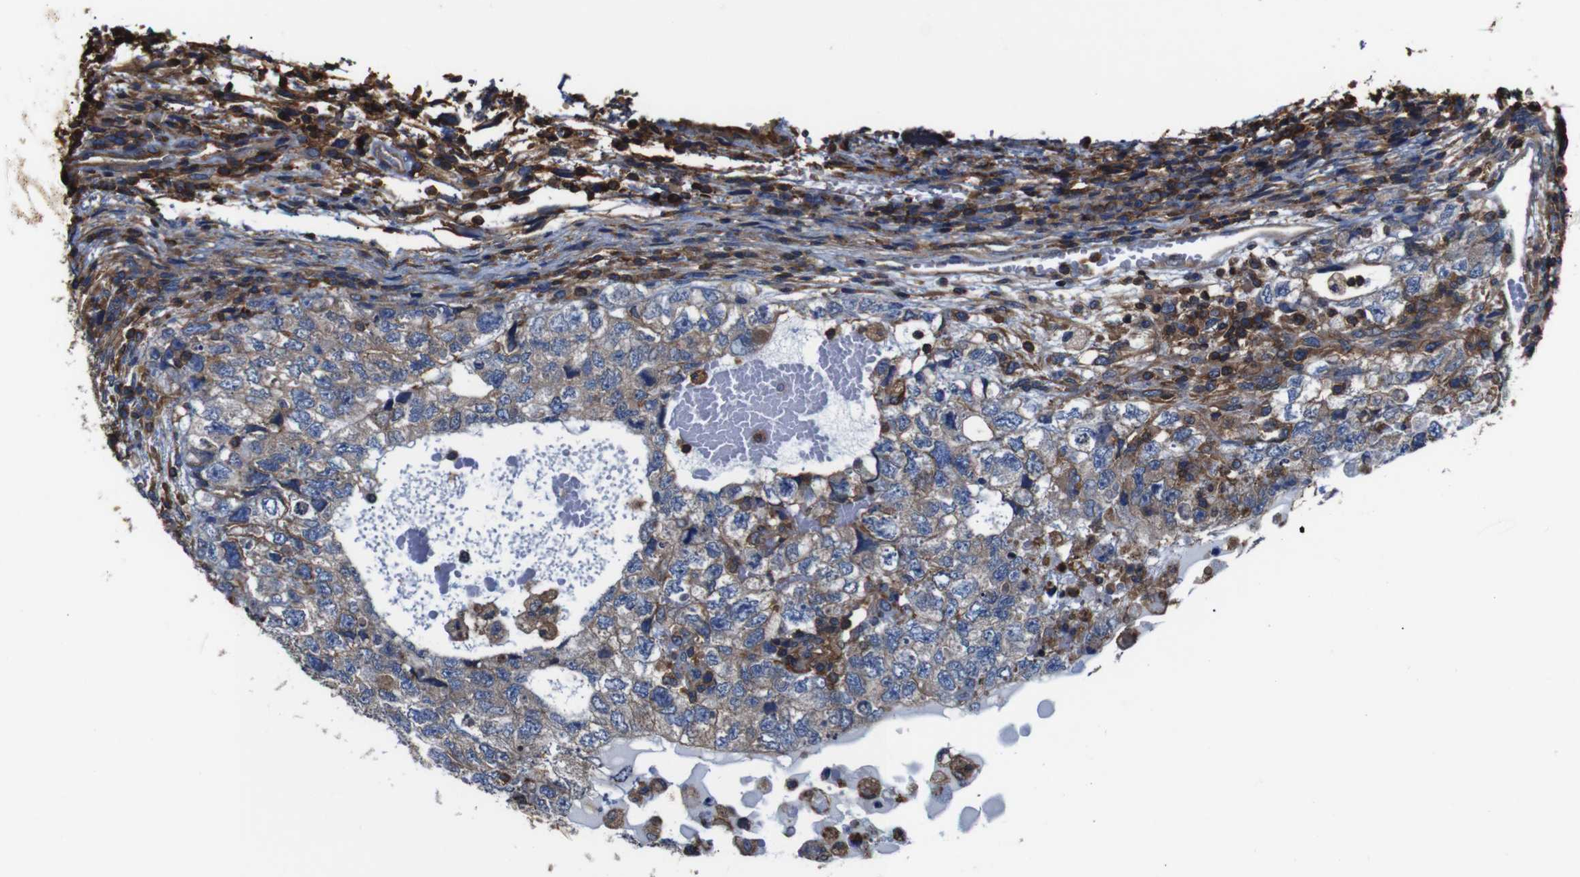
{"staining": {"intensity": "weak", "quantity": "25%-75%", "location": "cytoplasmic/membranous"}, "tissue": "testis cancer", "cell_type": "Tumor cells", "image_type": "cancer", "snomed": [{"axis": "morphology", "description": "Carcinoma, Embryonal, NOS"}, {"axis": "topography", "description": "Testis"}], "caption": "Weak cytoplasmic/membranous protein expression is appreciated in about 25%-75% of tumor cells in testis embryonal carcinoma.", "gene": "PI4KA", "patient": {"sex": "male", "age": 36}}